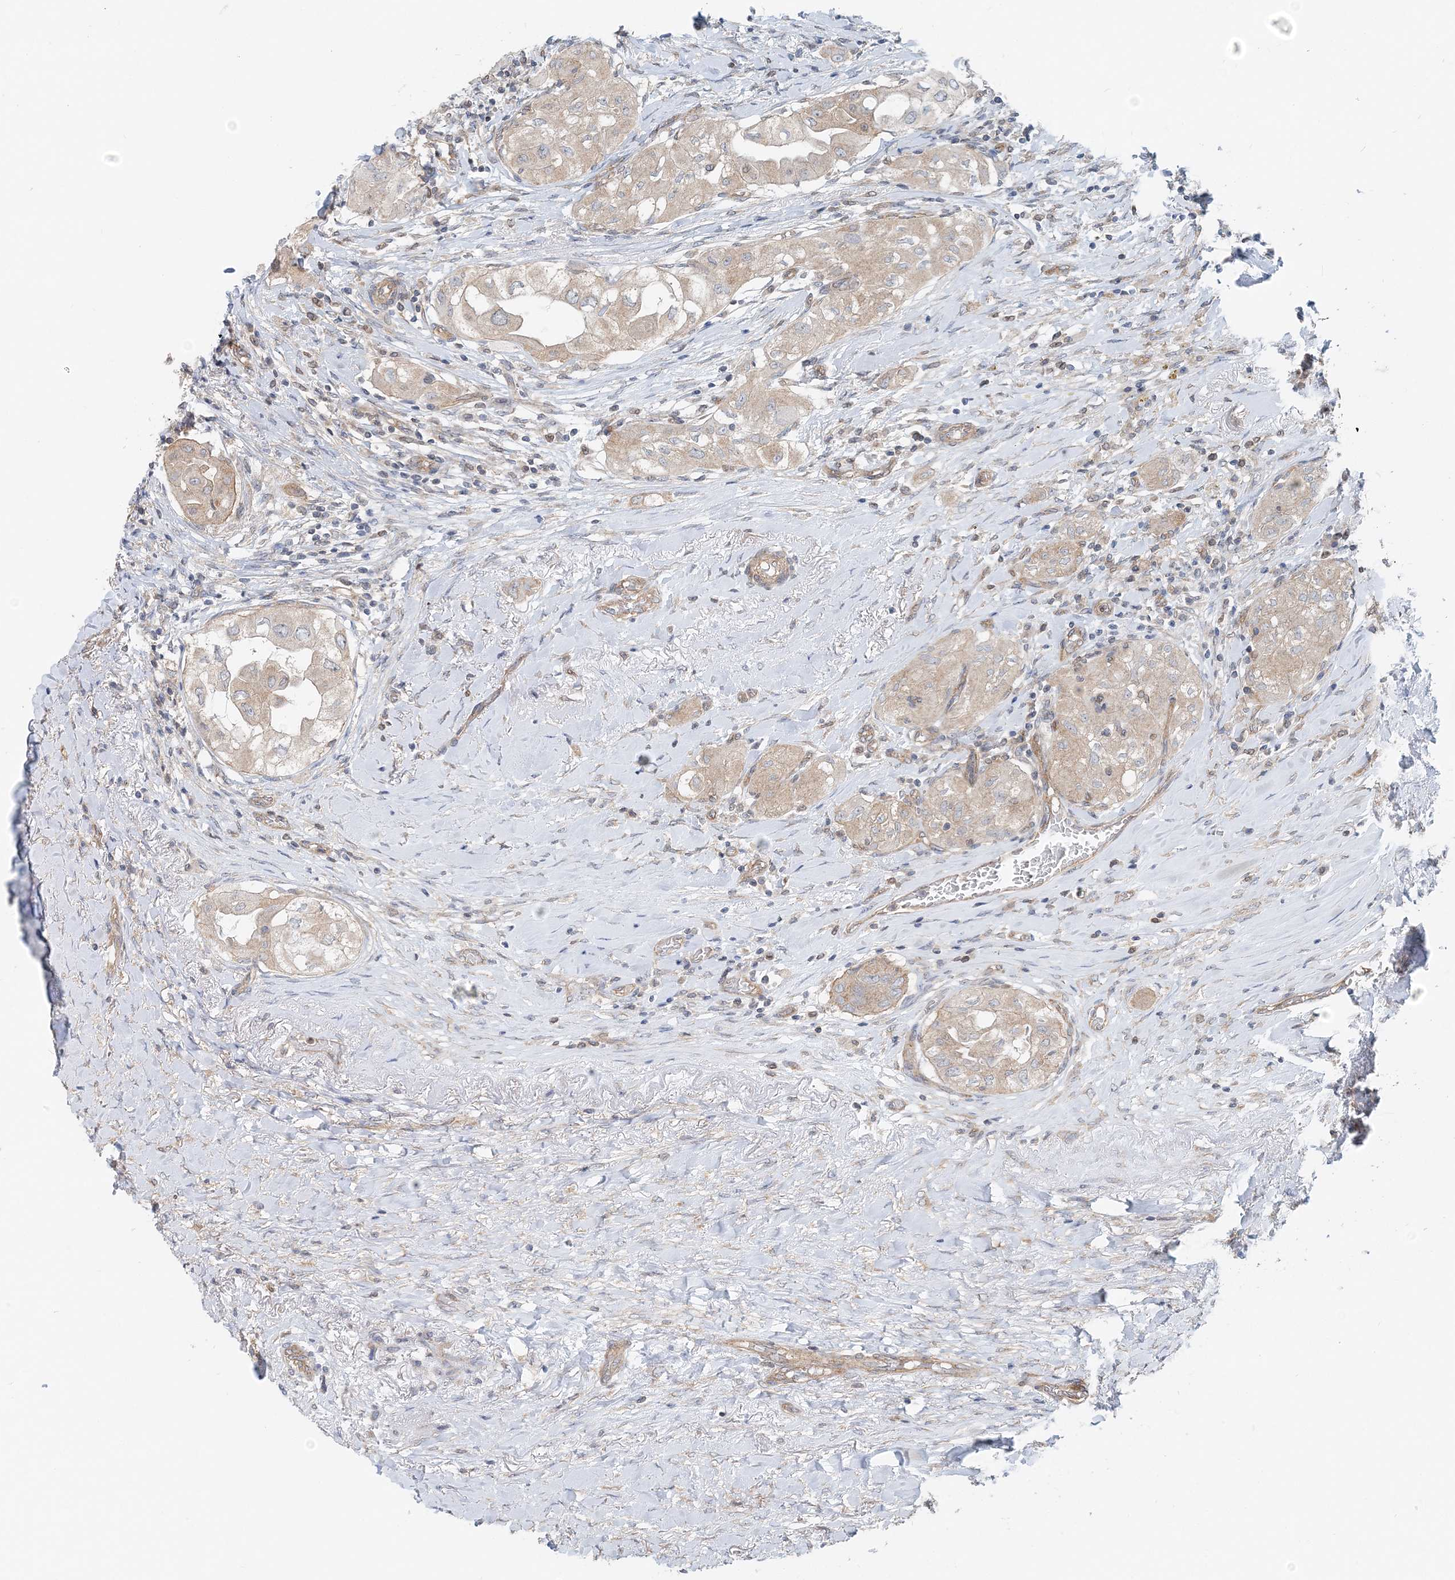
{"staining": {"intensity": "weak", "quantity": "<25%", "location": "cytoplasmic/membranous"}, "tissue": "thyroid cancer", "cell_type": "Tumor cells", "image_type": "cancer", "snomed": [{"axis": "morphology", "description": "Papillary adenocarcinoma, NOS"}, {"axis": "topography", "description": "Thyroid gland"}], "caption": "There is no significant positivity in tumor cells of thyroid cancer (papillary adenocarcinoma).", "gene": "MOB4", "patient": {"sex": "female", "age": 59}}